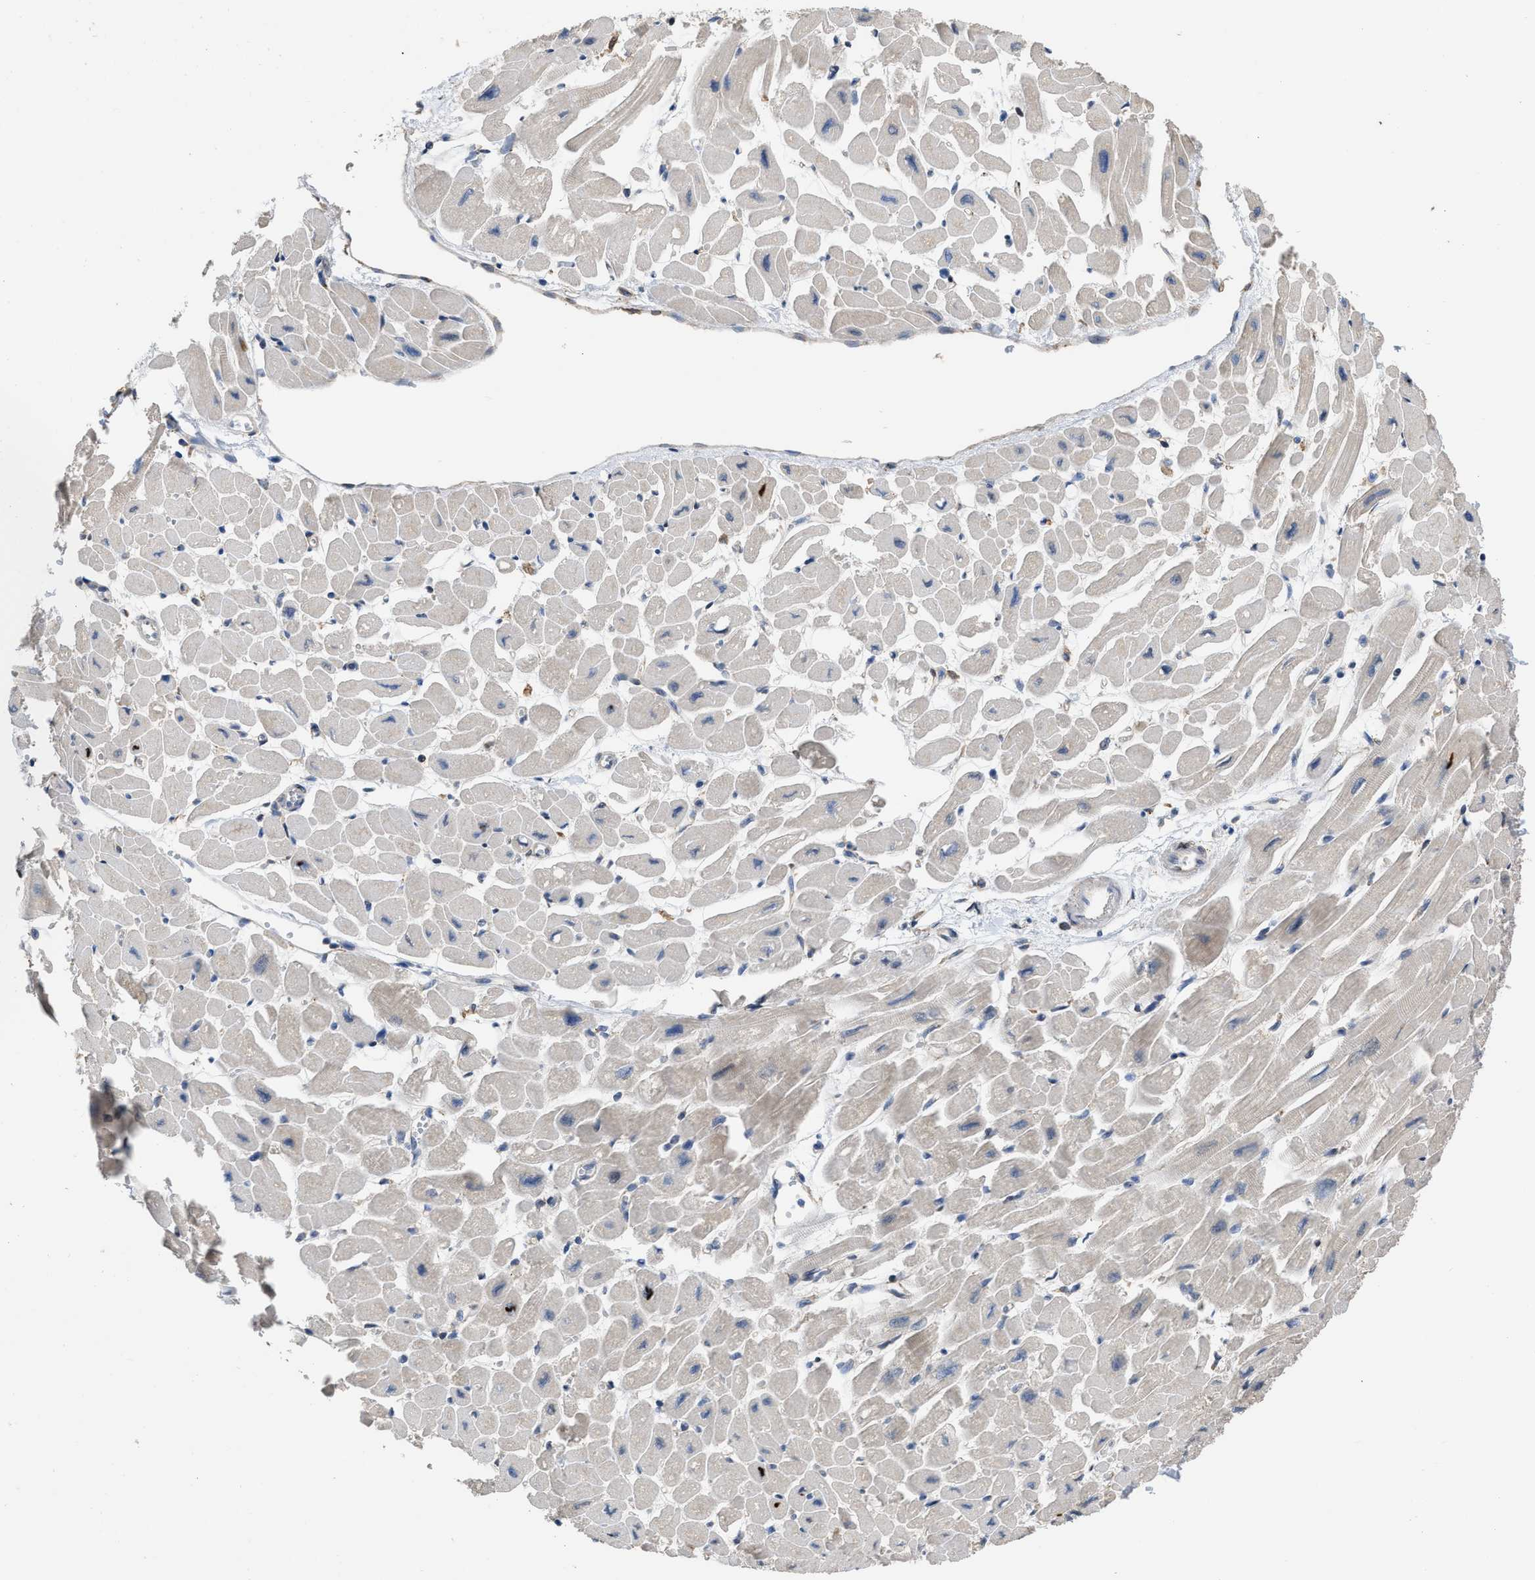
{"staining": {"intensity": "moderate", "quantity": "25%-75%", "location": "cytoplasmic/membranous"}, "tissue": "heart muscle", "cell_type": "Cardiomyocytes", "image_type": "normal", "snomed": [{"axis": "morphology", "description": "Normal tissue, NOS"}, {"axis": "topography", "description": "Heart"}], "caption": "IHC photomicrograph of normal human heart muscle stained for a protein (brown), which shows medium levels of moderate cytoplasmic/membranous expression in approximately 25%-75% of cardiomyocytes.", "gene": "AK2", "patient": {"sex": "female", "age": 54}}